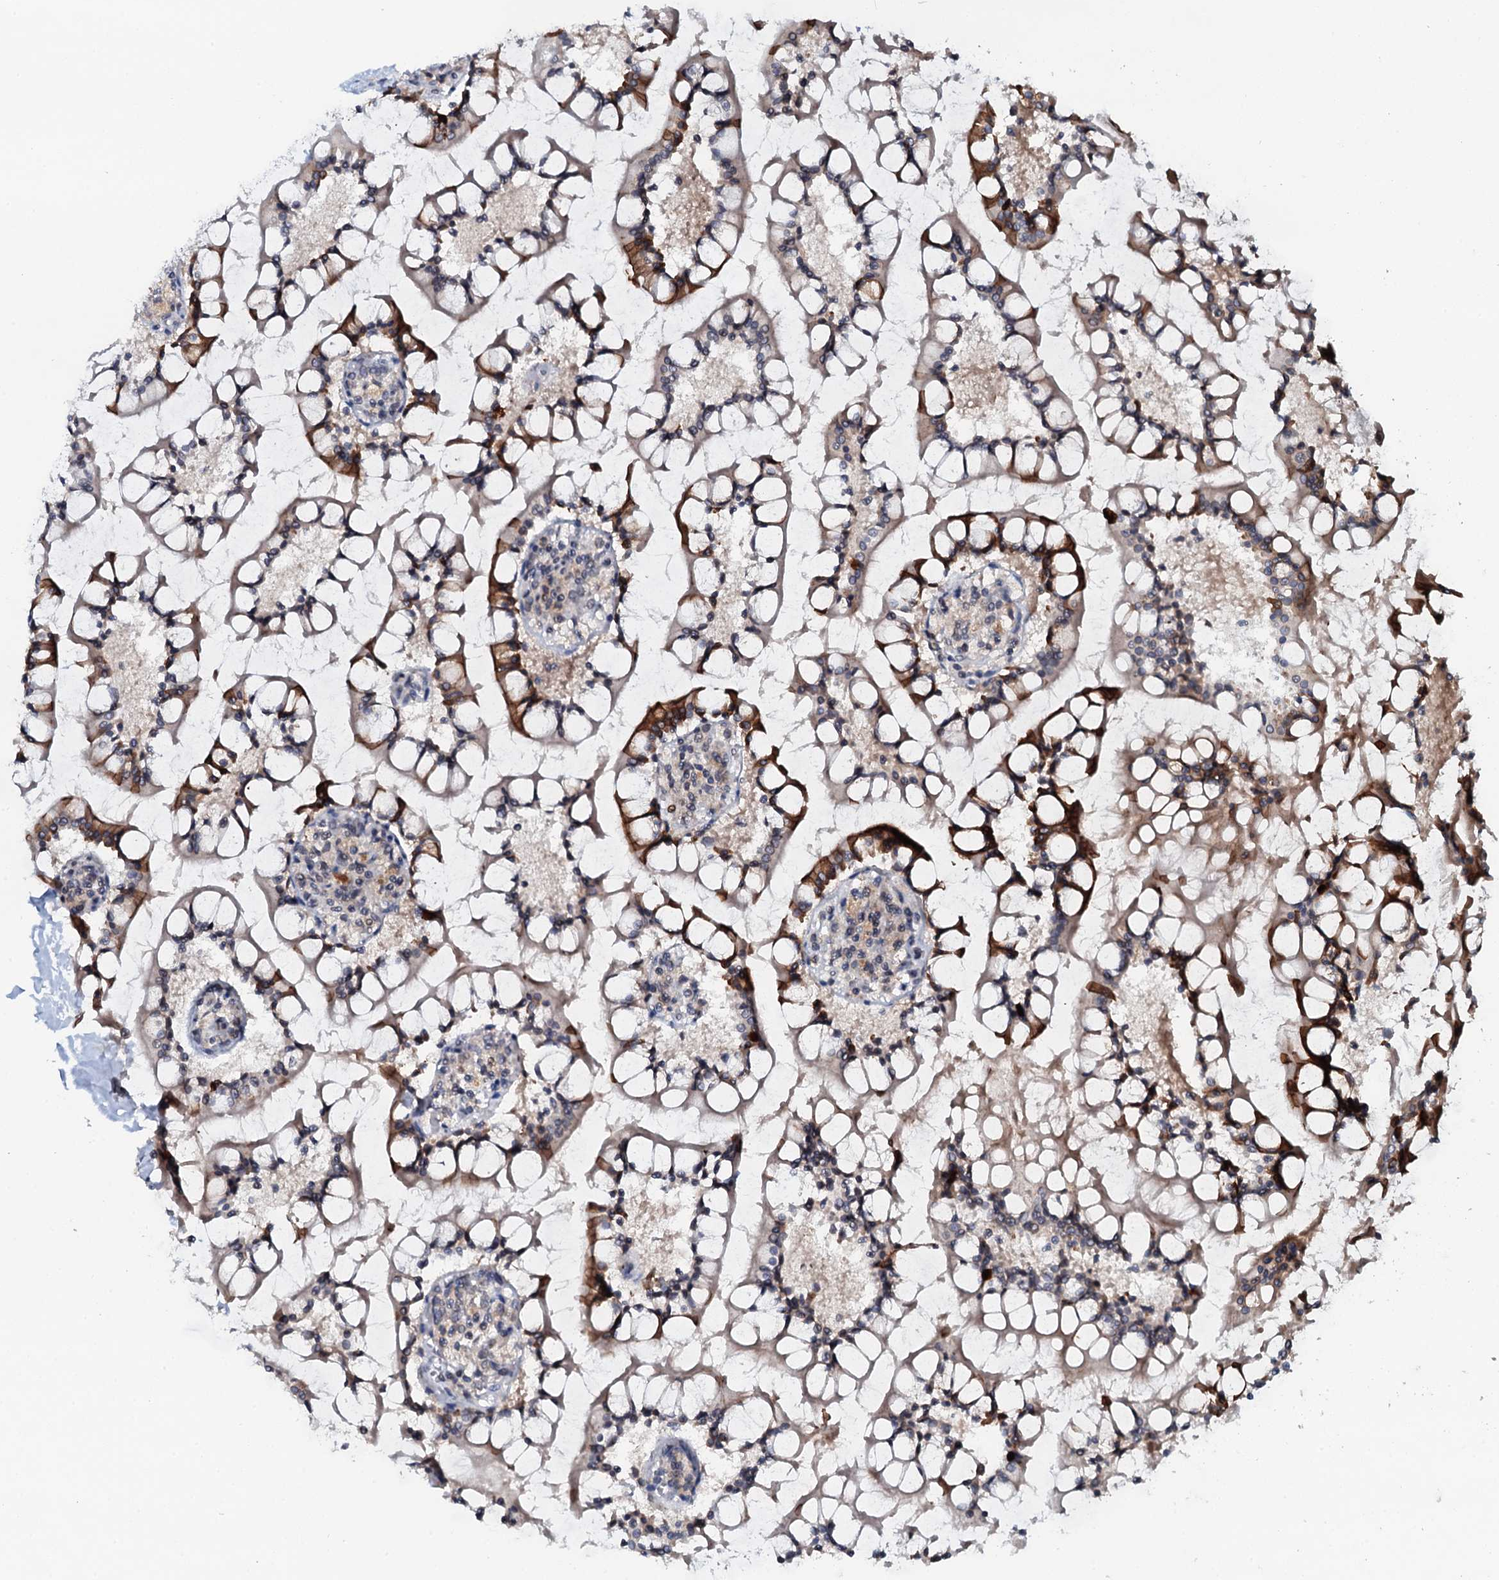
{"staining": {"intensity": "strong", "quantity": "<25%", "location": "cytoplasmic/membranous"}, "tissue": "small intestine", "cell_type": "Glandular cells", "image_type": "normal", "snomed": [{"axis": "morphology", "description": "Normal tissue, NOS"}, {"axis": "topography", "description": "Small intestine"}], "caption": "A high-resolution photomicrograph shows immunohistochemistry (IHC) staining of unremarkable small intestine, which reveals strong cytoplasmic/membranous expression in about <25% of glandular cells.", "gene": "SNTA1", "patient": {"sex": "male", "age": 52}}